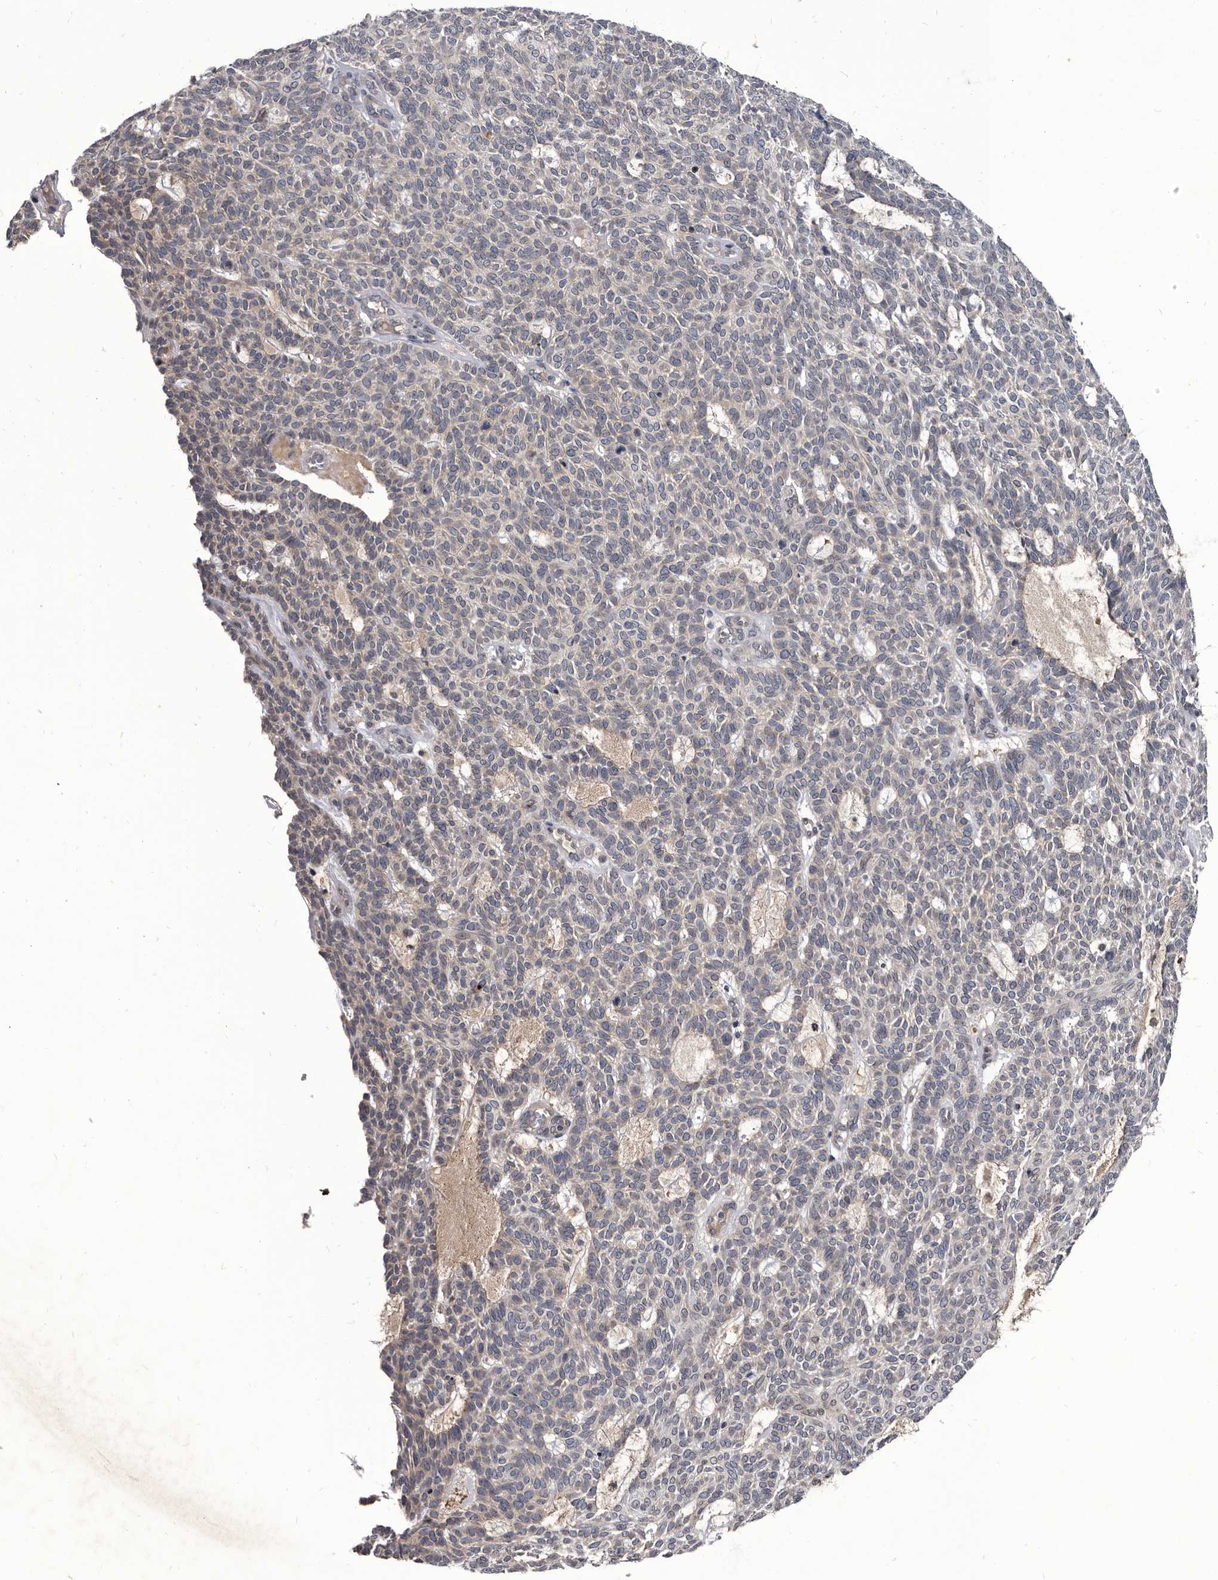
{"staining": {"intensity": "negative", "quantity": "none", "location": "none"}, "tissue": "skin cancer", "cell_type": "Tumor cells", "image_type": "cancer", "snomed": [{"axis": "morphology", "description": "Squamous cell carcinoma, NOS"}, {"axis": "topography", "description": "Skin"}], "caption": "Squamous cell carcinoma (skin) was stained to show a protein in brown. There is no significant positivity in tumor cells.", "gene": "PROM1", "patient": {"sex": "female", "age": 90}}